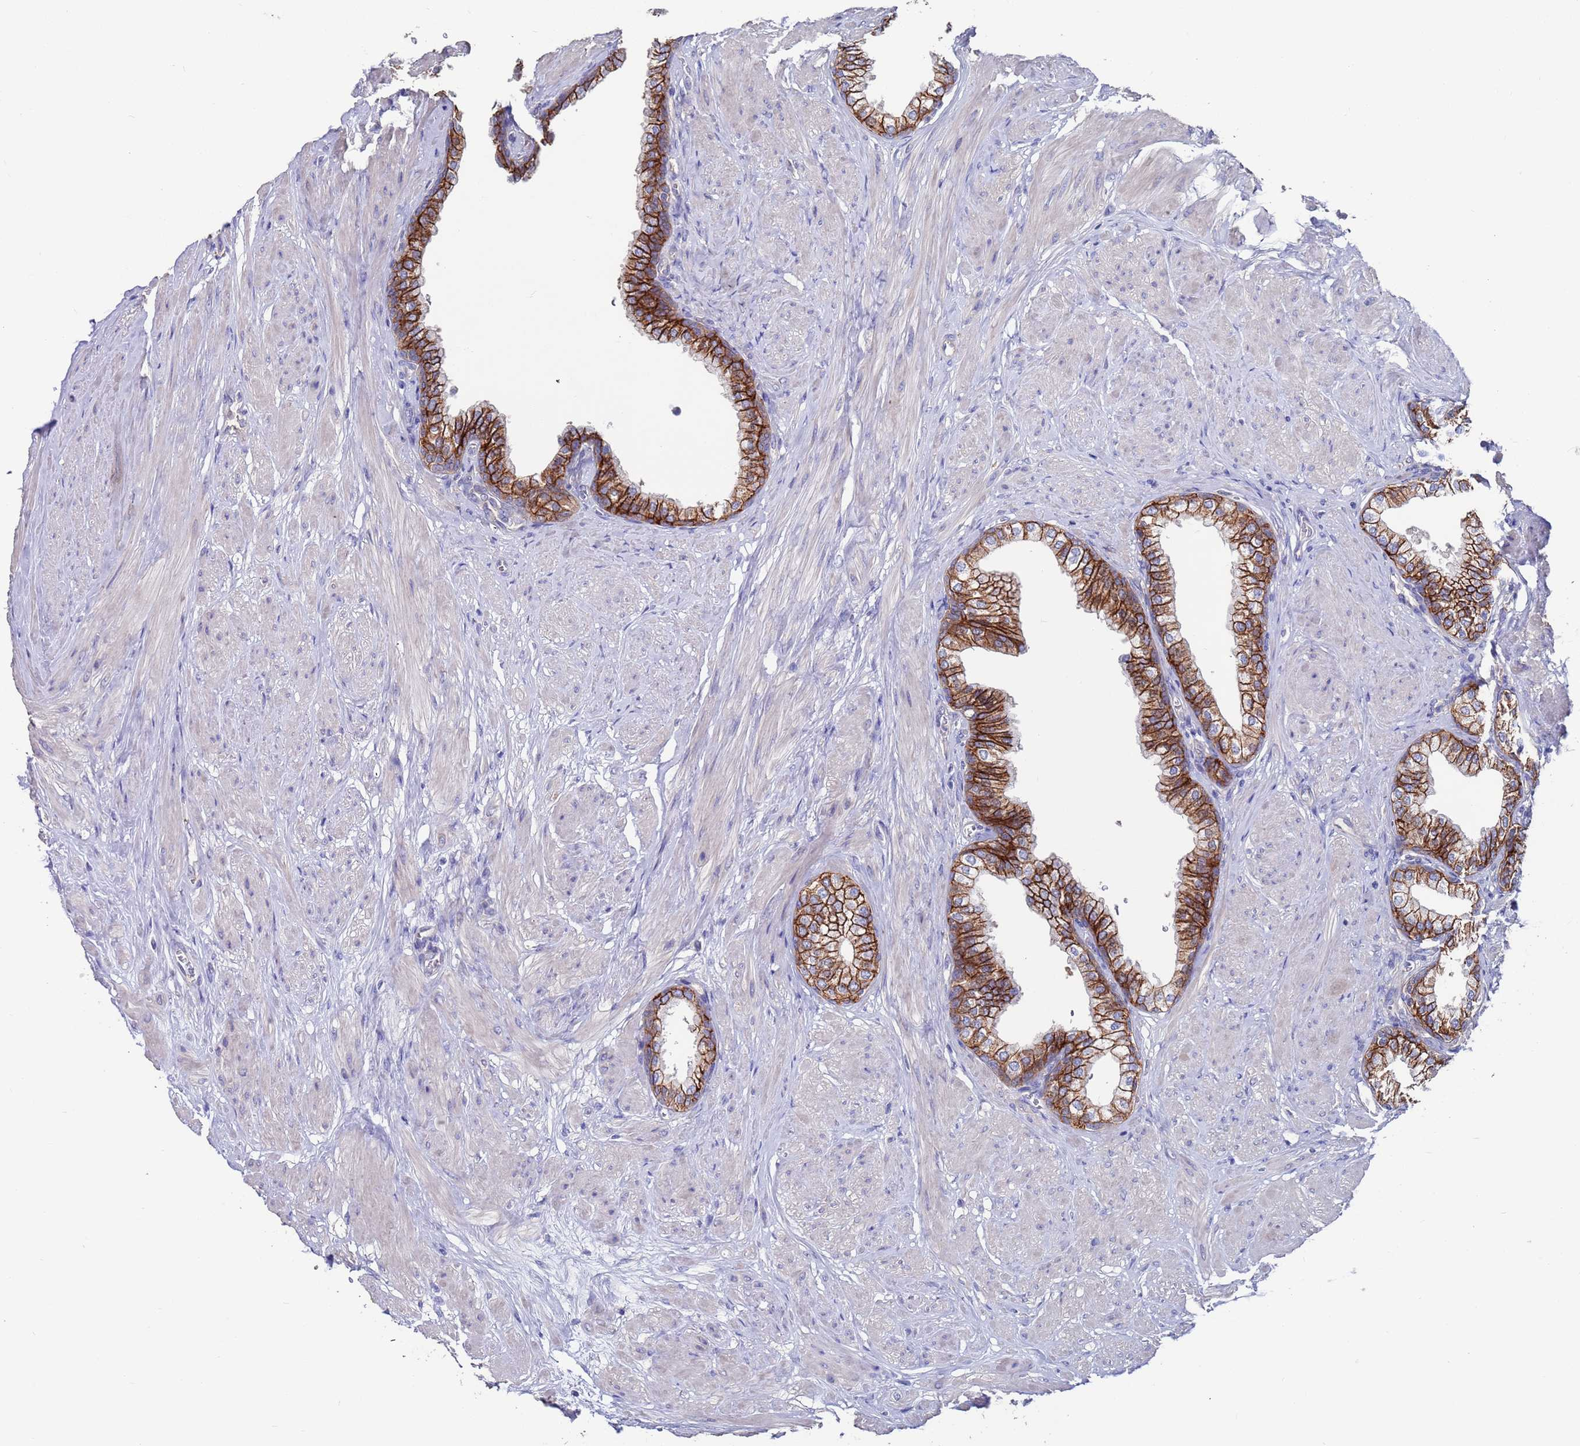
{"staining": {"intensity": "strong", "quantity": ">75%", "location": "cytoplasmic/membranous"}, "tissue": "prostate", "cell_type": "Glandular cells", "image_type": "normal", "snomed": [{"axis": "morphology", "description": "Normal tissue, NOS"}, {"axis": "morphology", "description": "Urothelial carcinoma, Low grade"}, {"axis": "topography", "description": "Urinary bladder"}, {"axis": "topography", "description": "Prostate"}], "caption": "The image exhibits a brown stain indicating the presence of a protein in the cytoplasmic/membranous of glandular cells in prostate. (Brightfield microscopy of DAB IHC at high magnification).", "gene": "KRTCAP3", "patient": {"sex": "male", "age": 60}}